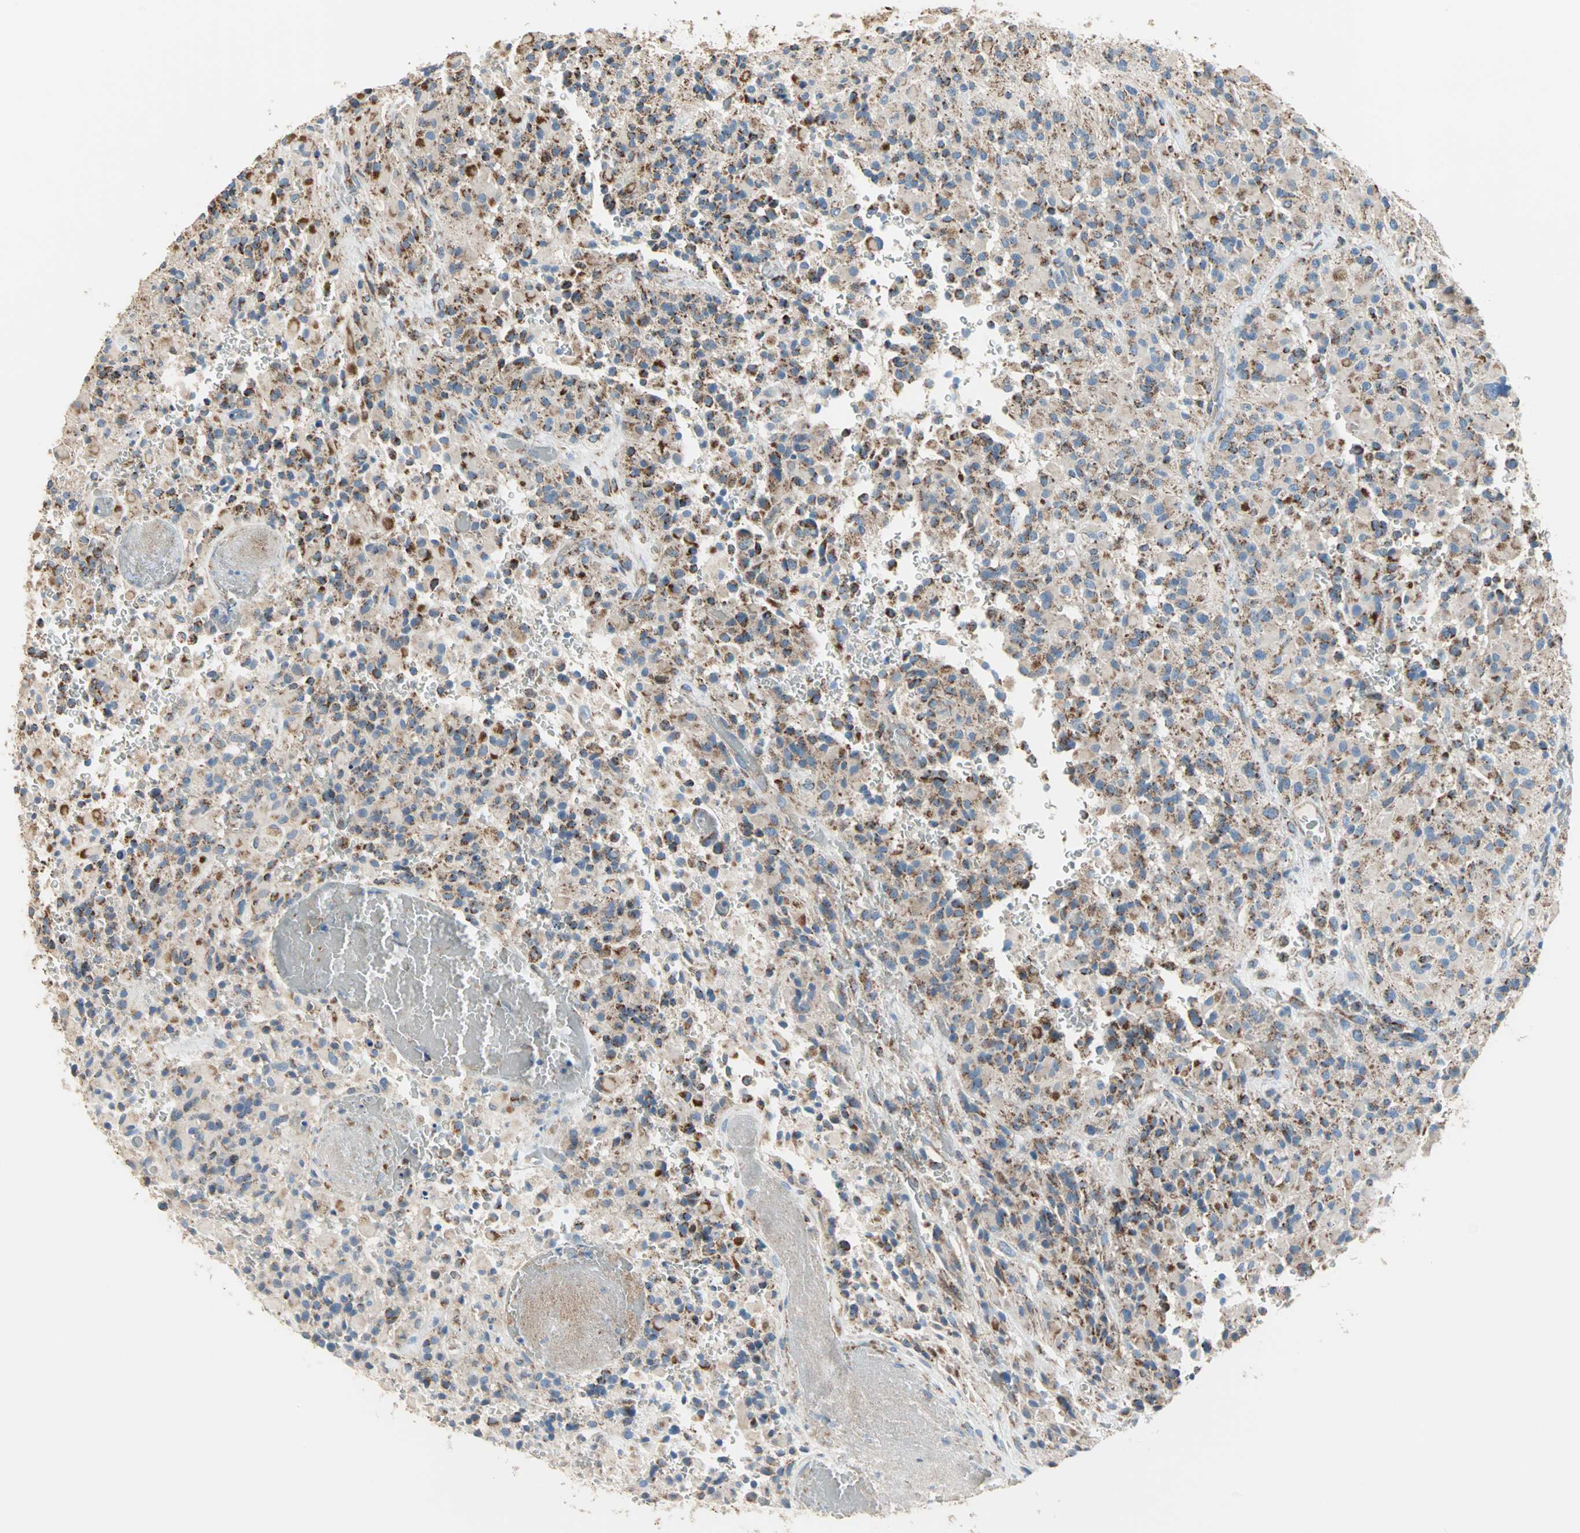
{"staining": {"intensity": "strong", "quantity": "25%-75%", "location": "cytoplasmic/membranous"}, "tissue": "glioma", "cell_type": "Tumor cells", "image_type": "cancer", "snomed": [{"axis": "morphology", "description": "Glioma, malignant, High grade"}, {"axis": "topography", "description": "Brain"}], "caption": "Tumor cells show high levels of strong cytoplasmic/membranous staining in about 25%-75% of cells in glioma. (Brightfield microscopy of DAB IHC at high magnification).", "gene": "TST", "patient": {"sex": "male", "age": 71}}